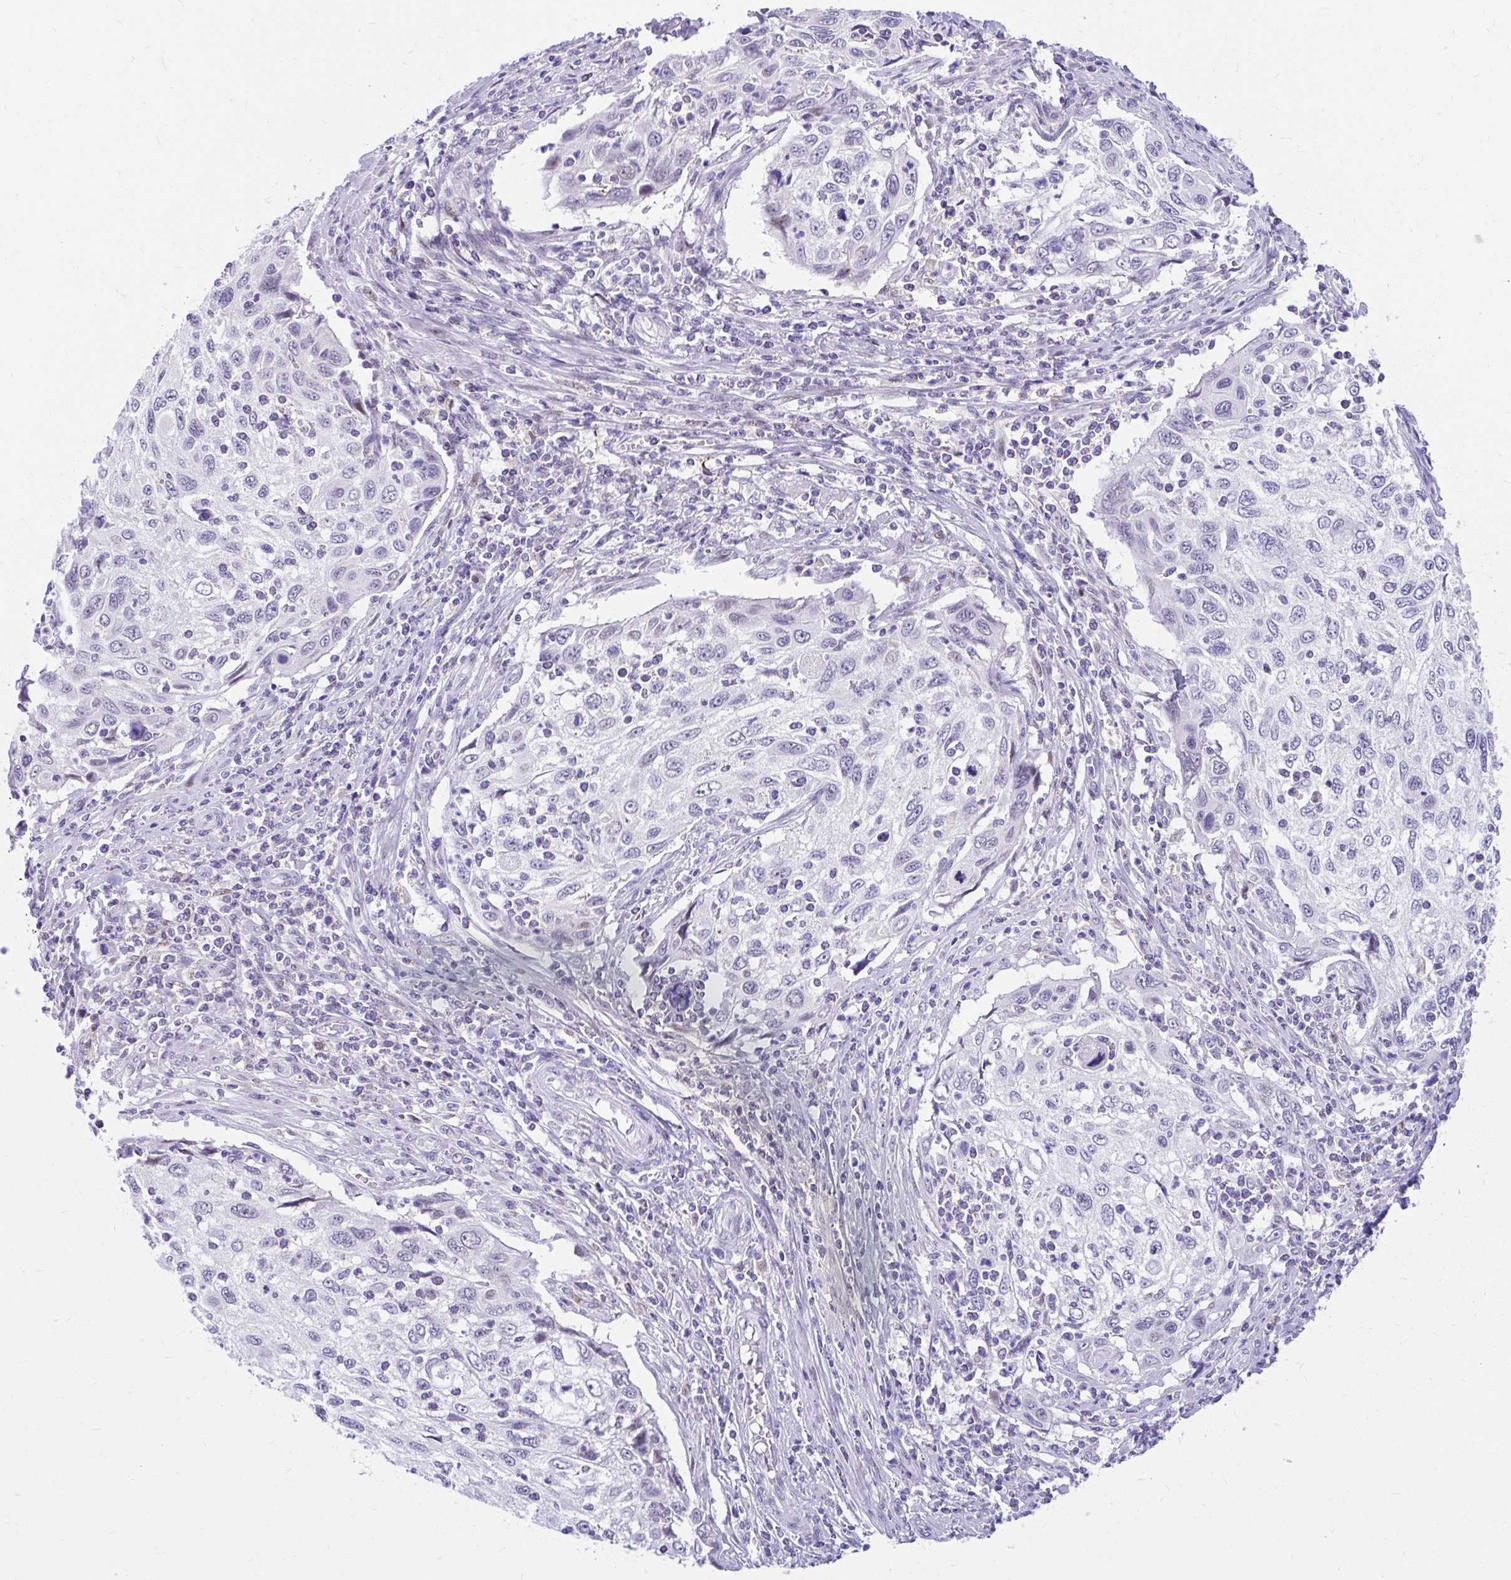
{"staining": {"intensity": "negative", "quantity": "none", "location": "none"}, "tissue": "cervical cancer", "cell_type": "Tumor cells", "image_type": "cancer", "snomed": [{"axis": "morphology", "description": "Squamous cell carcinoma, NOS"}, {"axis": "topography", "description": "Cervix"}], "caption": "Immunohistochemical staining of cervical cancer (squamous cell carcinoma) exhibits no significant expression in tumor cells. (DAB IHC visualized using brightfield microscopy, high magnification).", "gene": "GLB1L2", "patient": {"sex": "female", "age": 70}}